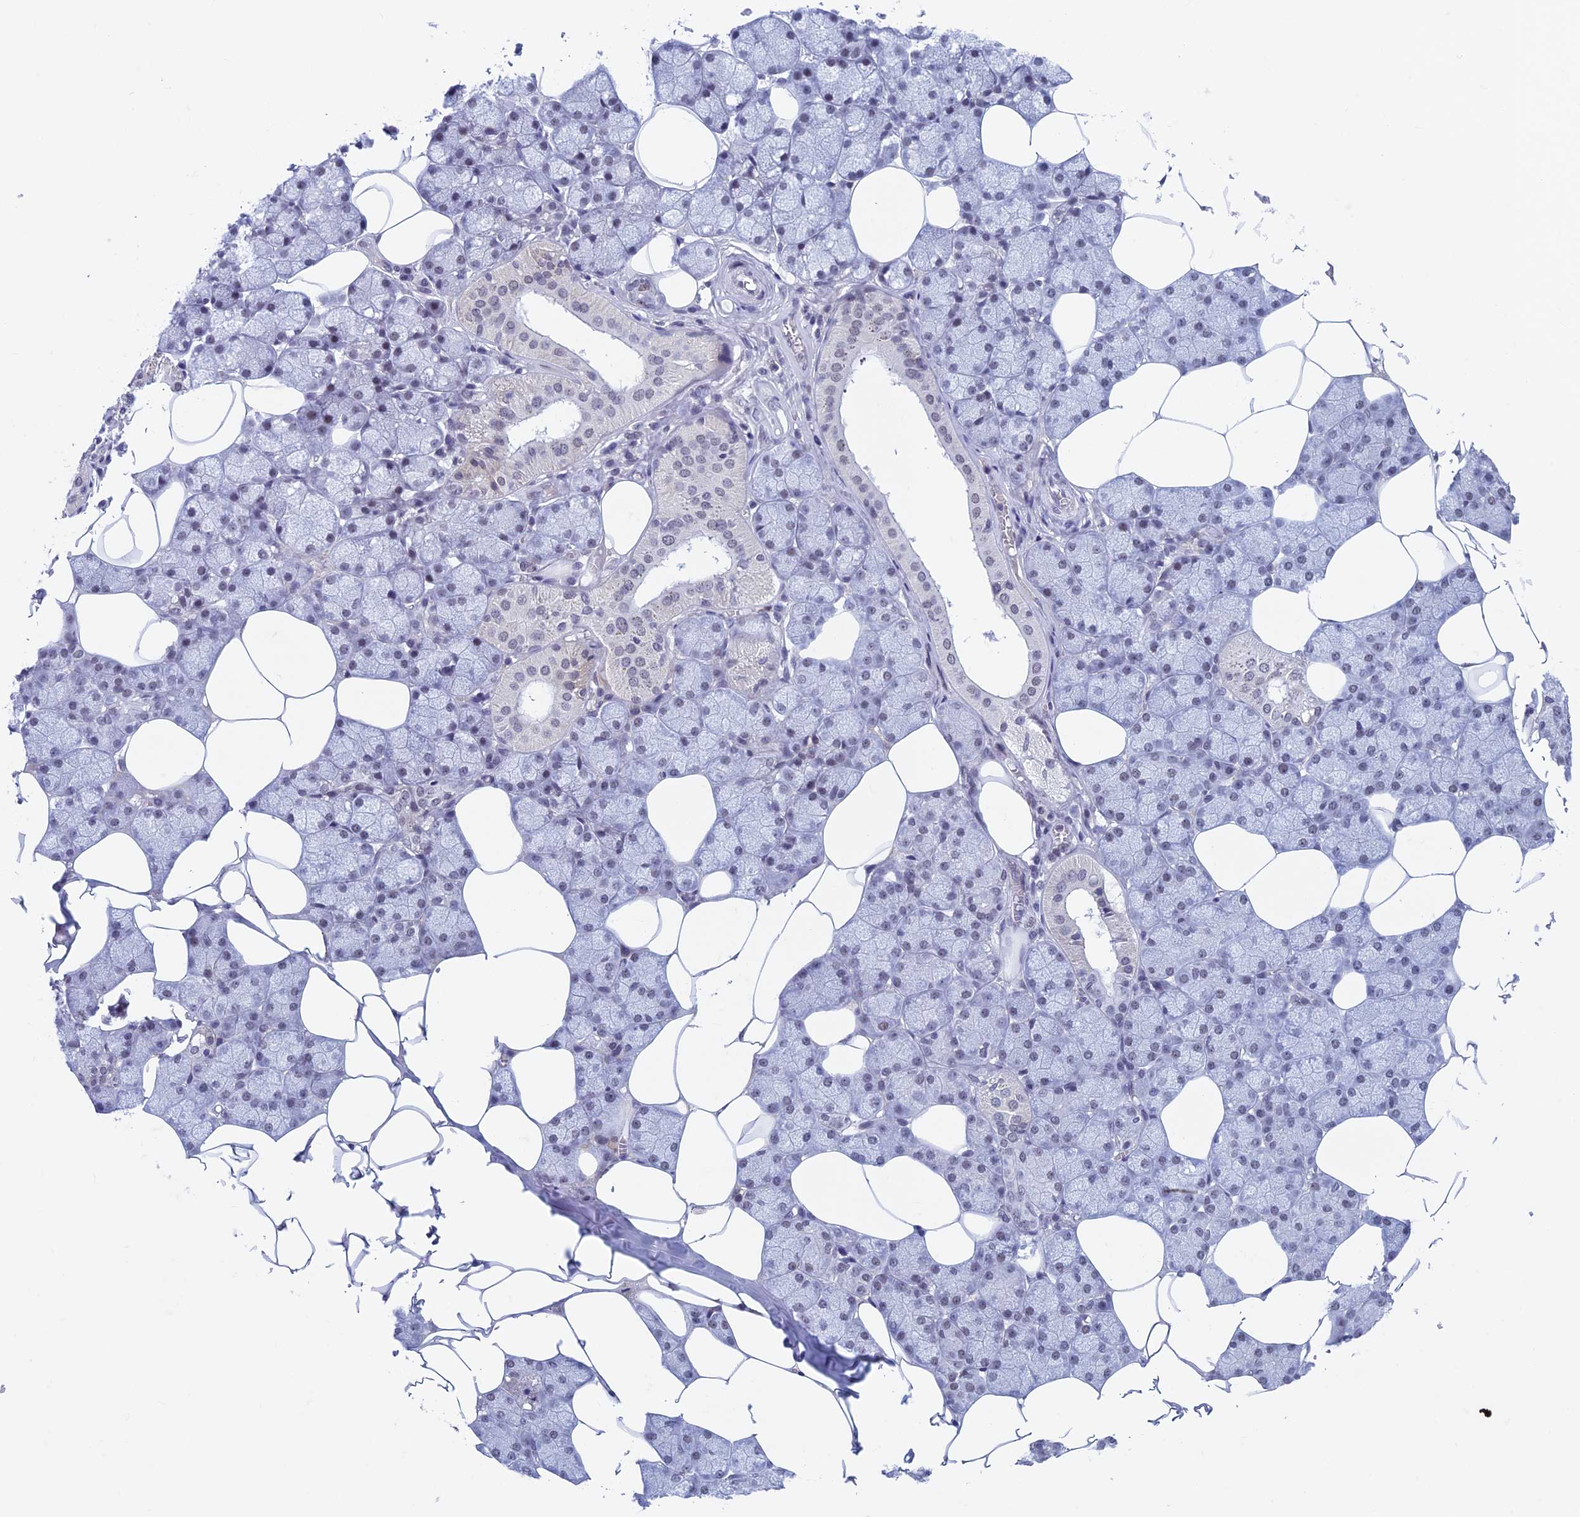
{"staining": {"intensity": "weak", "quantity": "<25%", "location": "nuclear"}, "tissue": "salivary gland", "cell_type": "Glandular cells", "image_type": "normal", "snomed": [{"axis": "morphology", "description": "Normal tissue, NOS"}, {"axis": "topography", "description": "Salivary gland"}], "caption": "IHC photomicrograph of unremarkable salivary gland: salivary gland stained with DAB exhibits no significant protein positivity in glandular cells.", "gene": "ASH2L", "patient": {"sex": "male", "age": 62}}